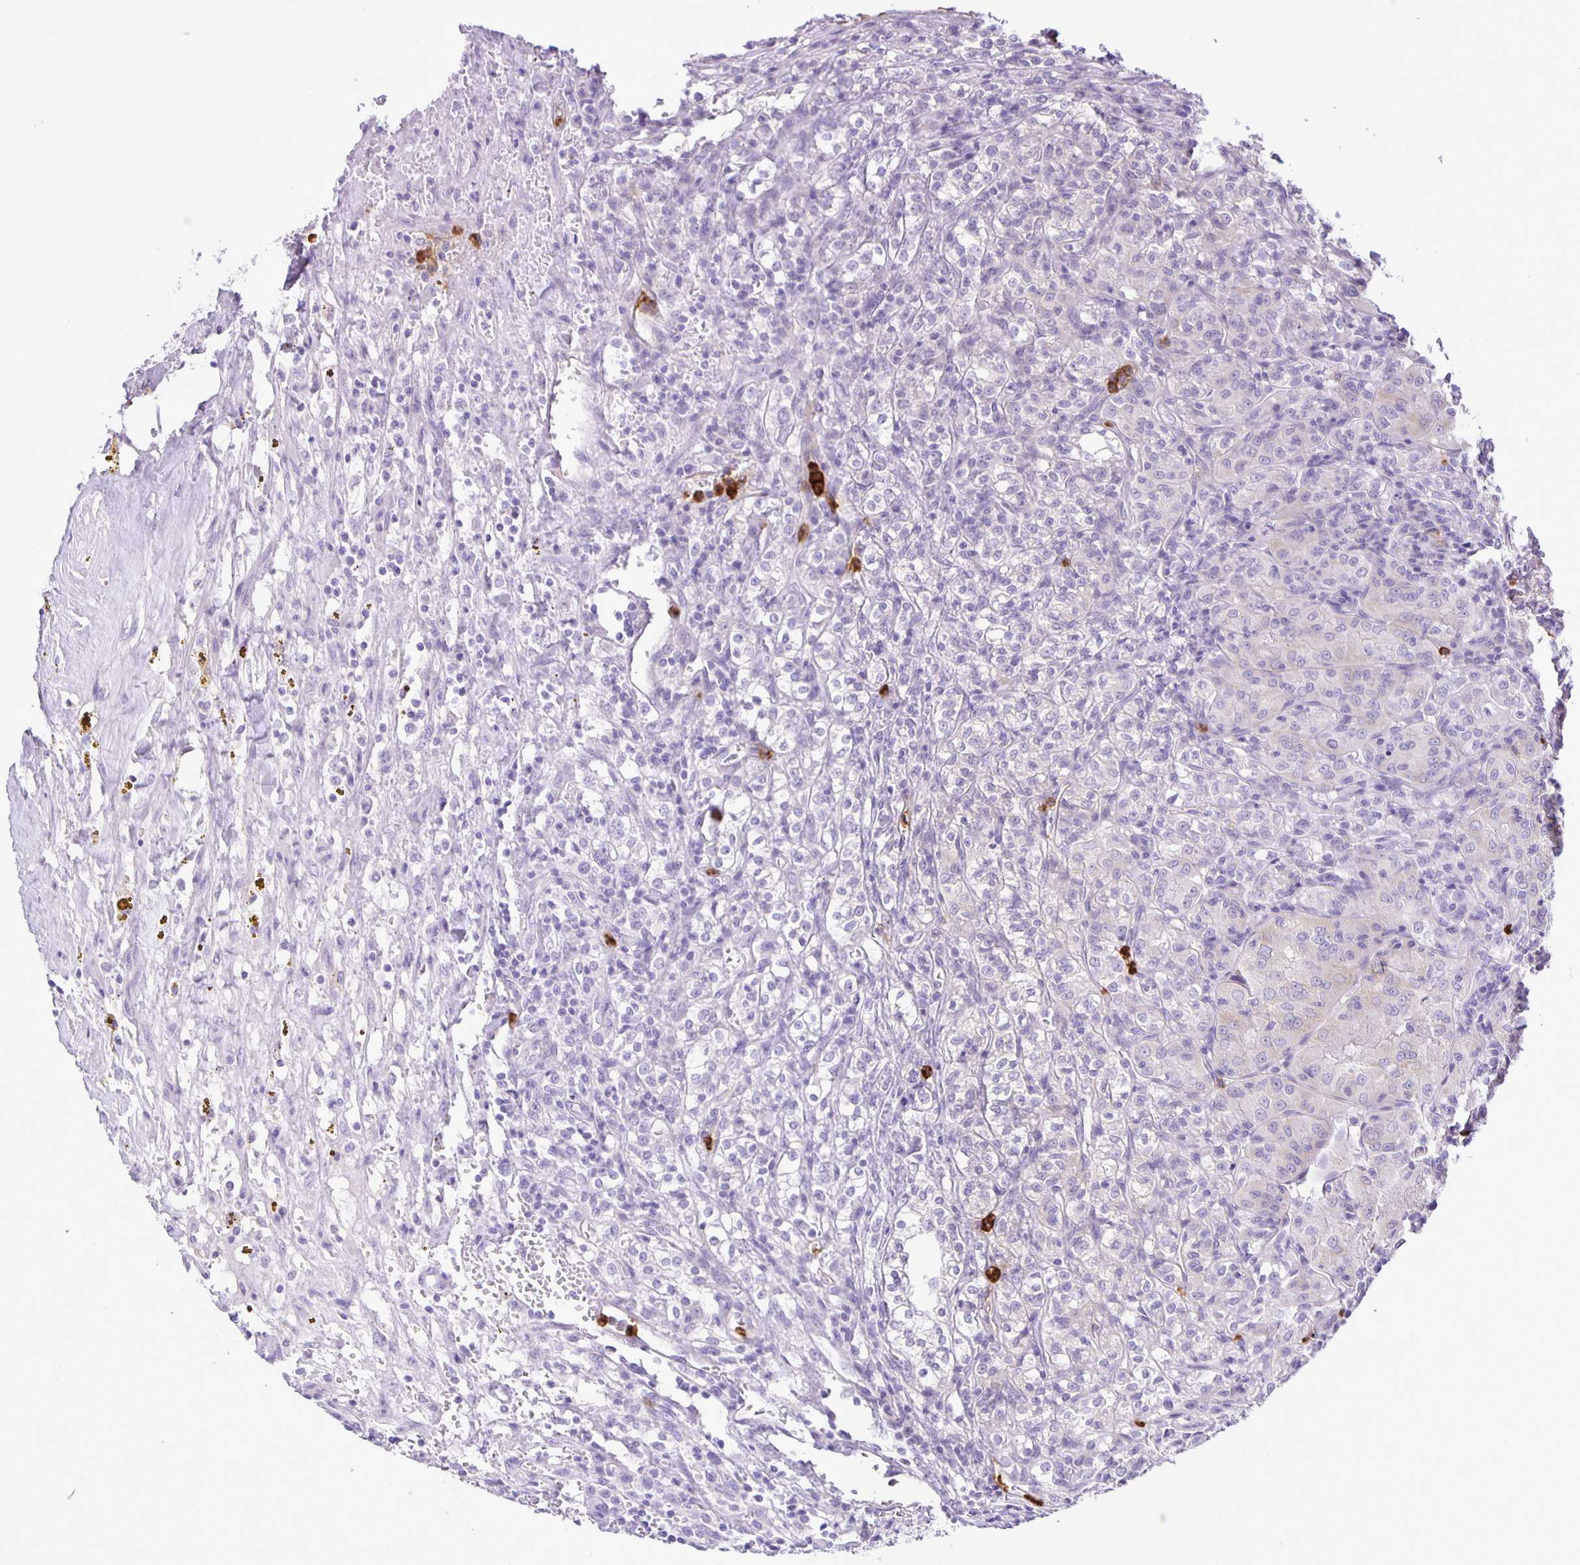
{"staining": {"intensity": "negative", "quantity": "none", "location": "none"}, "tissue": "renal cancer", "cell_type": "Tumor cells", "image_type": "cancer", "snomed": [{"axis": "morphology", "description": "Adenocarcinoma, NOS"}, {"axis": "topography", "description": "Kidney"}], "caption": "This is a histopathology image of IHC staining of renal cancer, which shows no expression in tumor cells.", "gene": "ADCK1", "patient": {"sex": "male", "age": 36}}